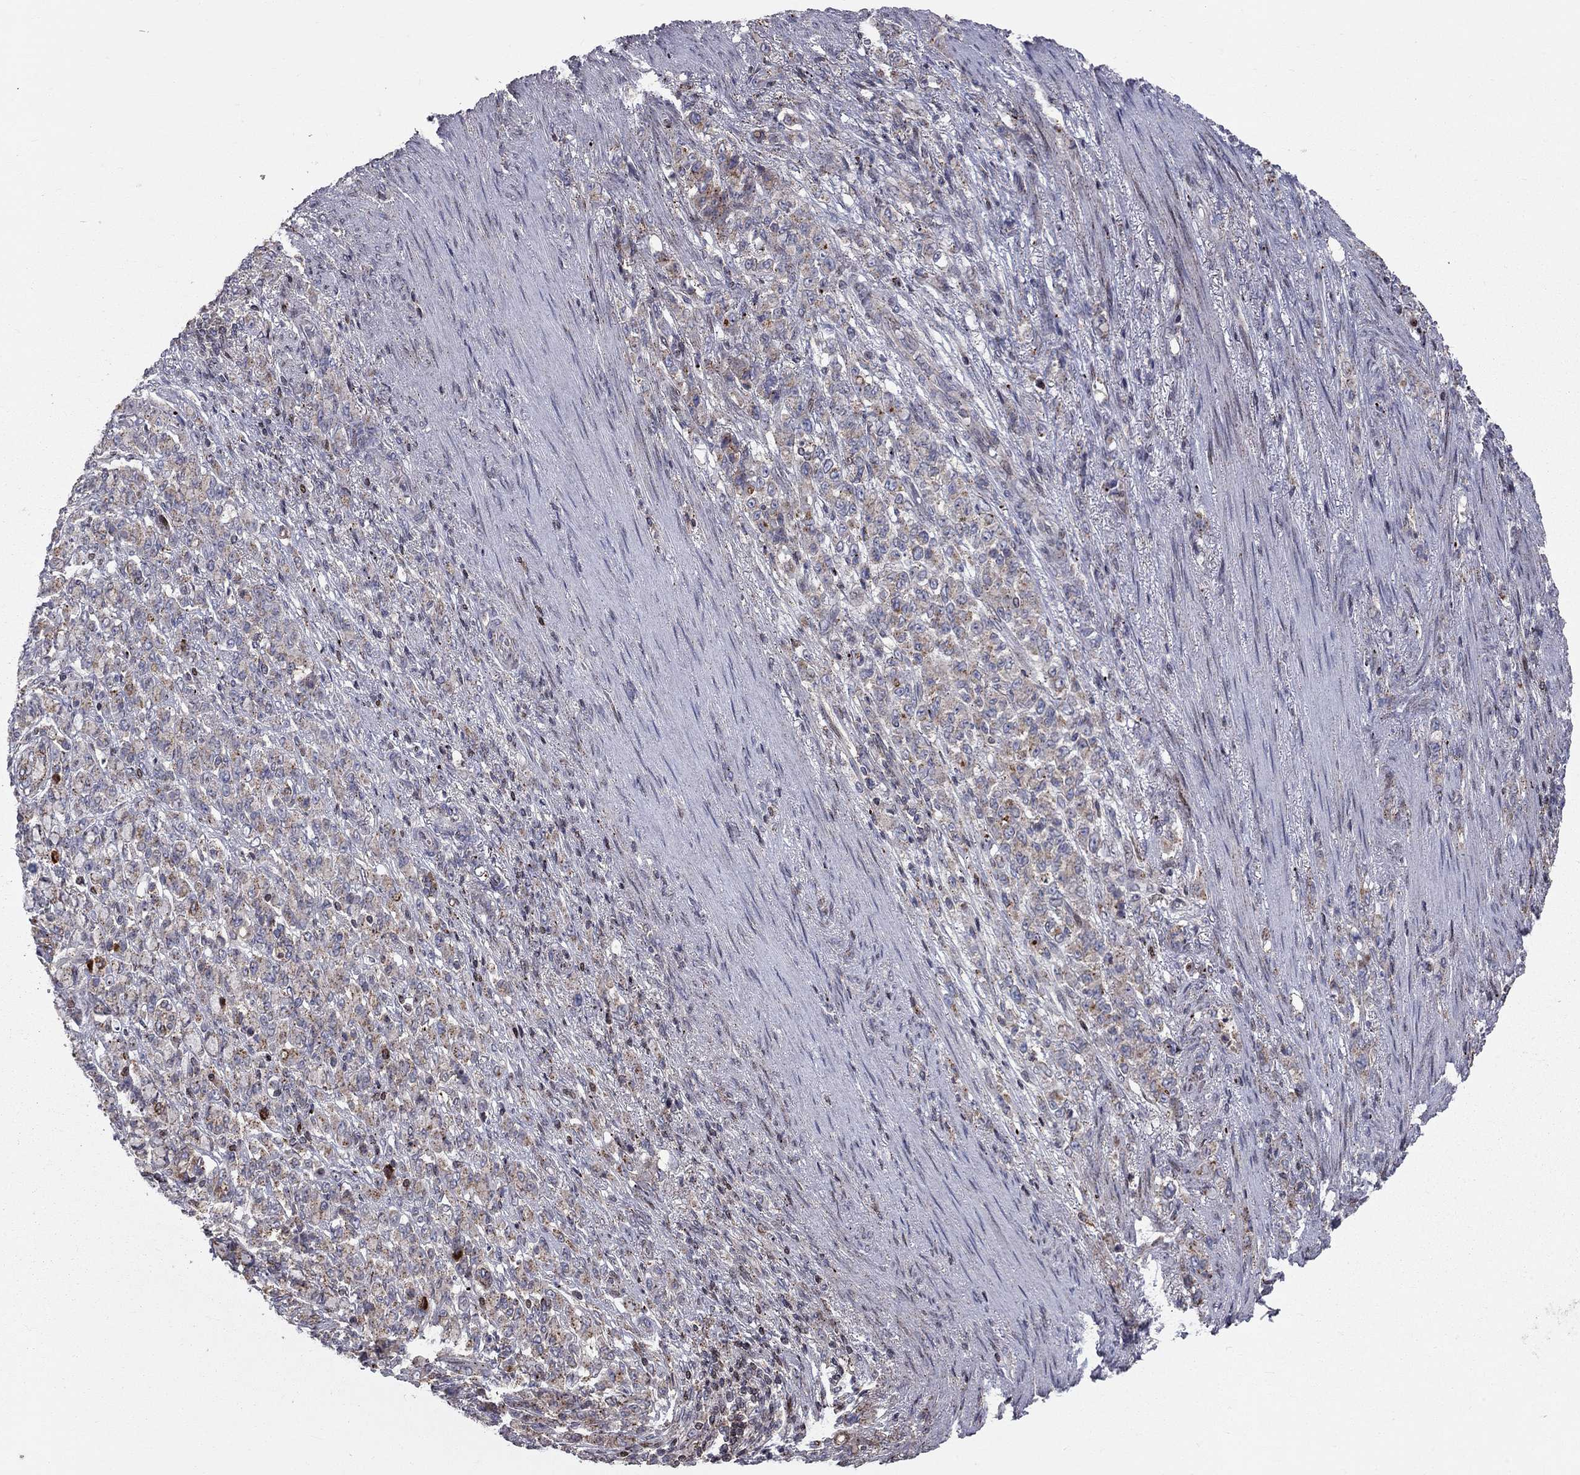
{"staining": {"intensity": "weak", "quantity": "25%-75%", "location": "cytoplasmic/membranous"}, "tissue": "stomach cancer", "cell_type": "Tumor cells", "image_type": "cancer", "snomed": [{"axis": "morphology", "description": "Normal tissue, NOS"}, {"axis": "morphology", "description": "Adenocarcinoma, NOS"}, {"axis": "topography", "description": "Stomach"}], "caption": "Stomach cancer stained with a protein marker shows weak staining in tumor cells.", "gene": "ERN2", "patient": {"sex": "female", "age": 79}}